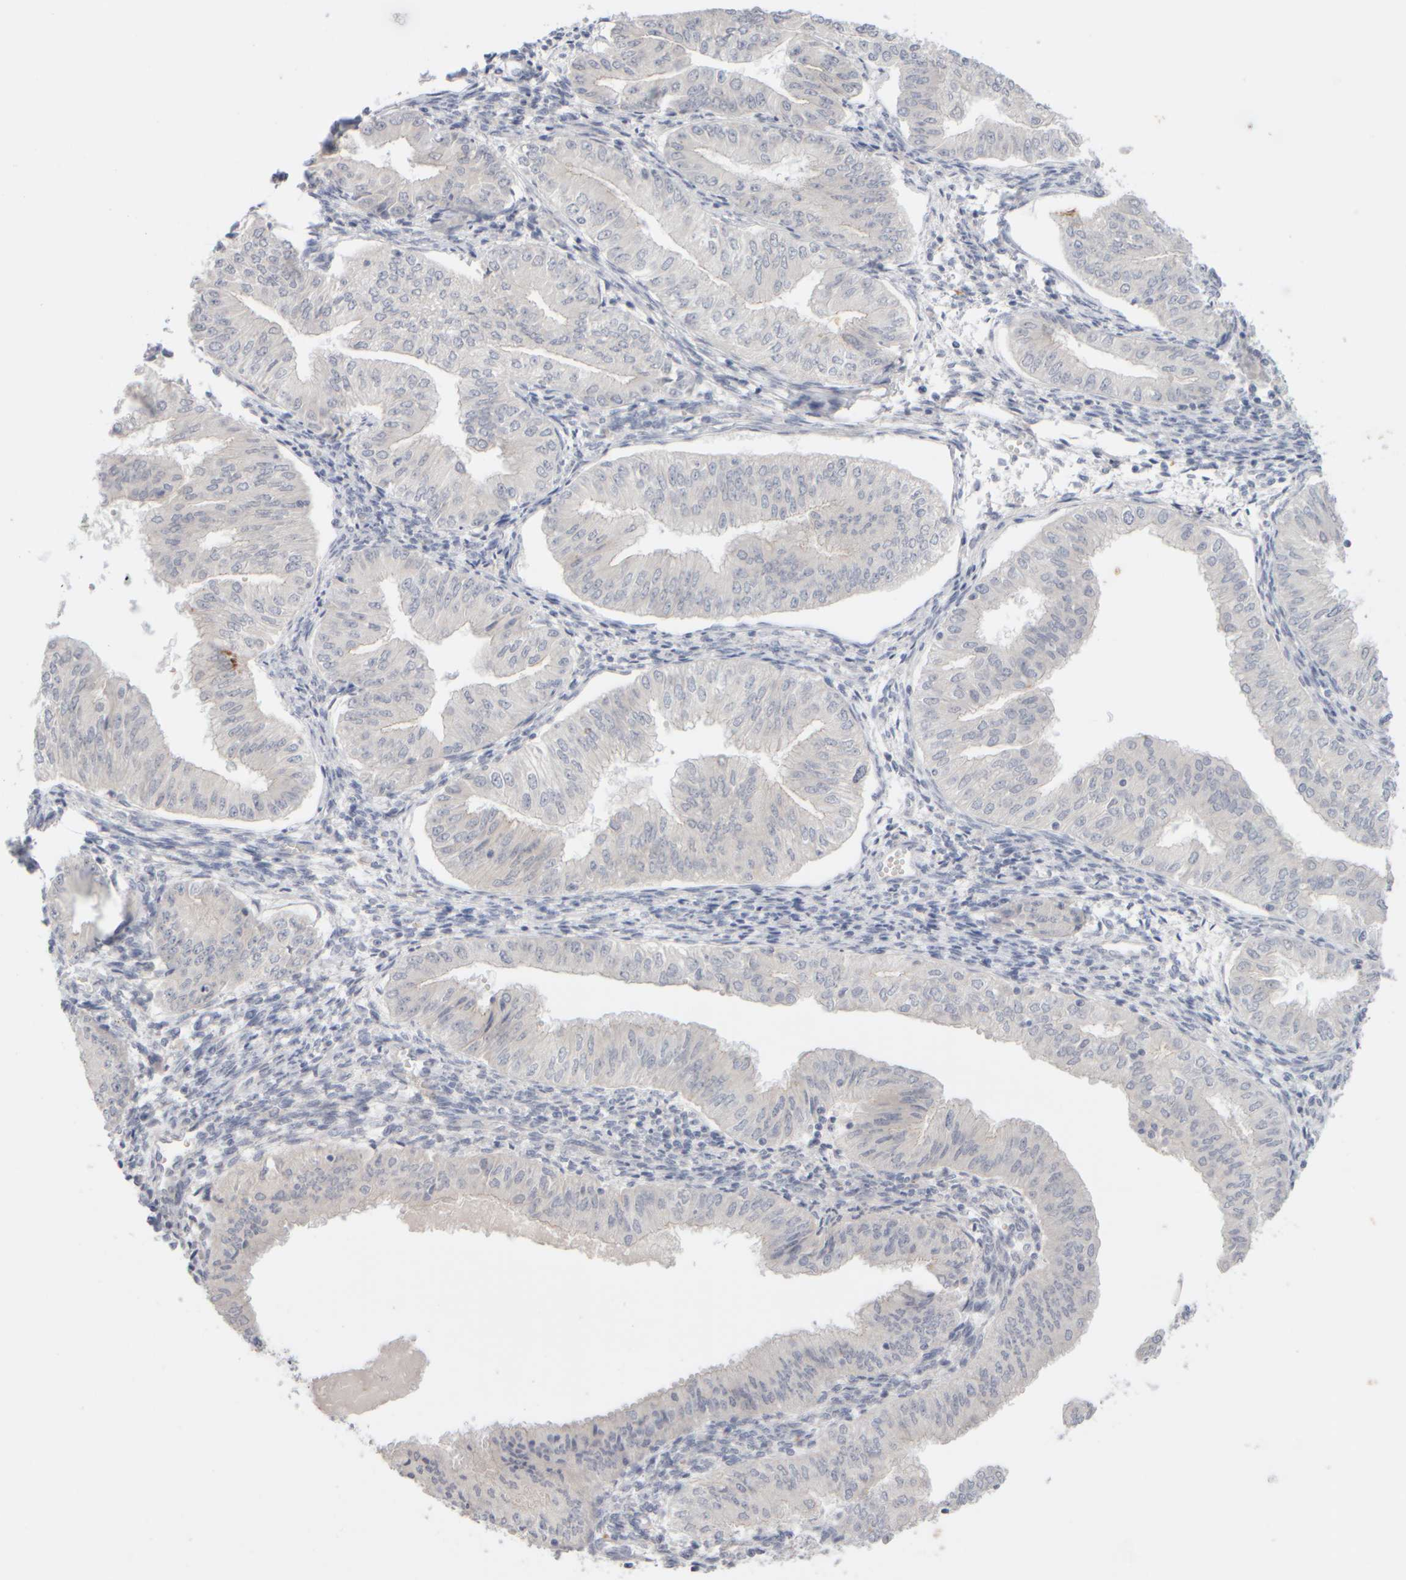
{"staining": {"intensity": "negative", "quantity": "none", "location": "none"}, "tissue": "endometrial cancer", "cell_type": "Tumor cells", "image_type": "cancer", "snomed": [{"axis": "morphology", "description": "Normal tissue, NOS"}, {"axis": "morphology", "description": "Adenocarcinoma, NOS"}, {"axis": "topography", "description": "Endometrium"}], "caption": "The histopathology image displays no significant expression in tumor cells of endometrial cancer (adenocarcinoma).", "gene": "GOPC", "patient": {"sex": "female", "age": 53}}